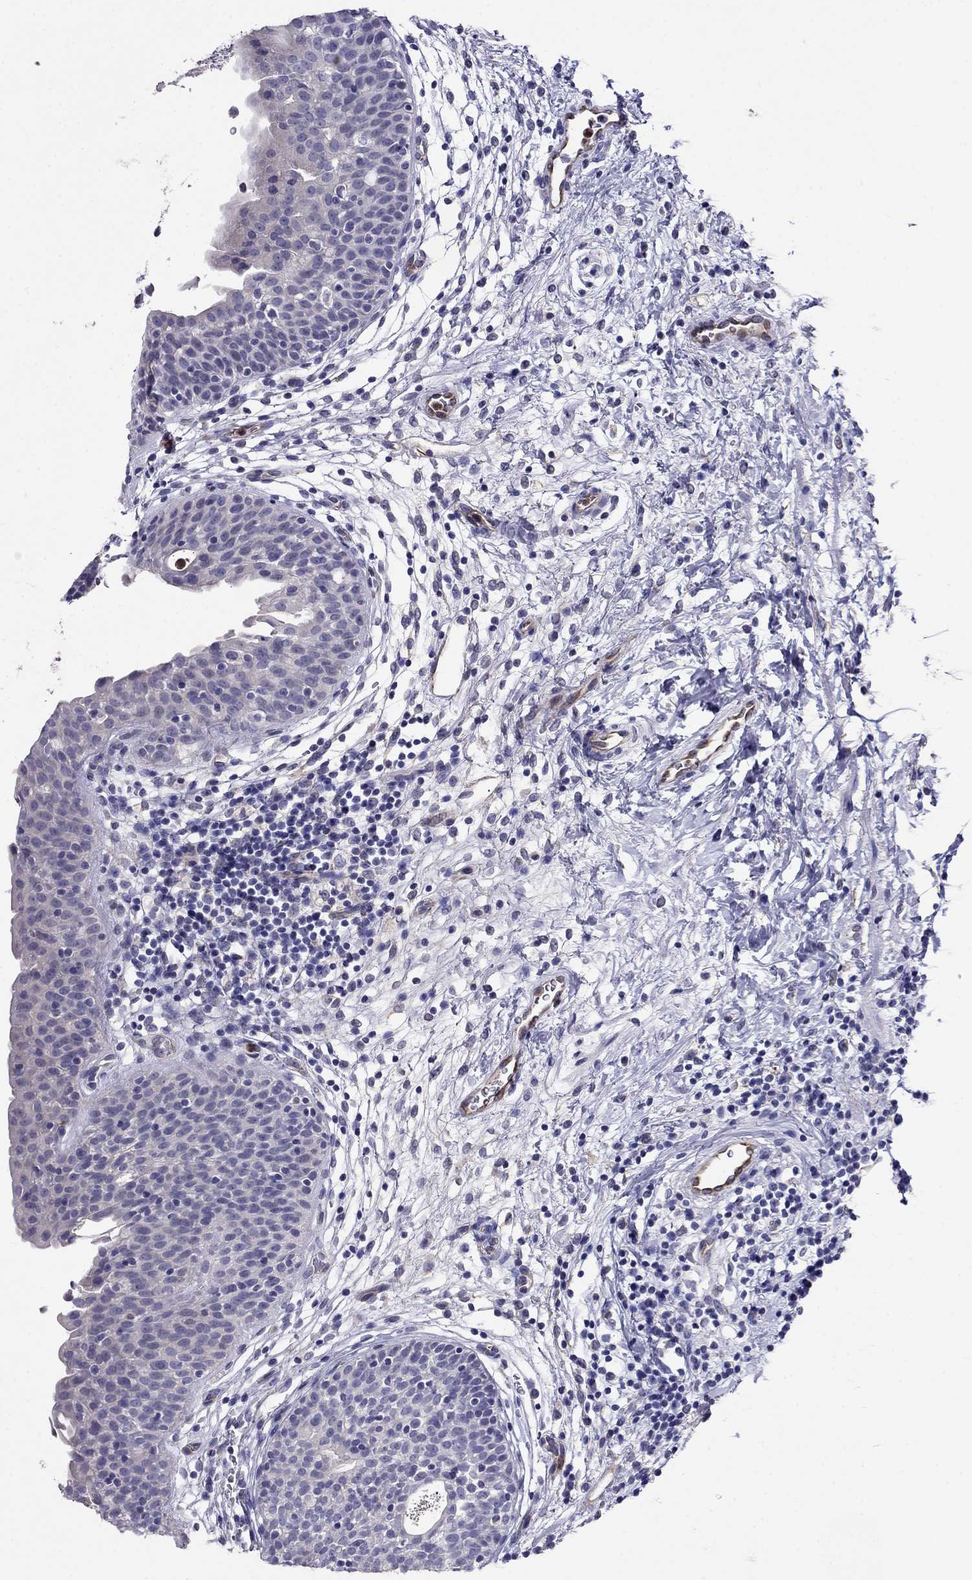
{"staining": {"intensity": "negative", "quantity": "none", "location": "none"}, "tissue": "urinary bladder", "cell_type": "Urothelial cells", "image_type": "normal", "snomed": [{"axis": "morphology", "description": "Normal tissue, NOS"}, {"axis": "topography", "description": "Urinary bladder"}], "caption": "This photomicrograph is of benign urinary bladder stained with immunohistochemistry (IHC) to label a protein in brown with the nuclei are counter-stained blue. There is no positivity in urothelial cells.", "gene": "SPINT4", "patient": {"sex": "male", "age": 37}}